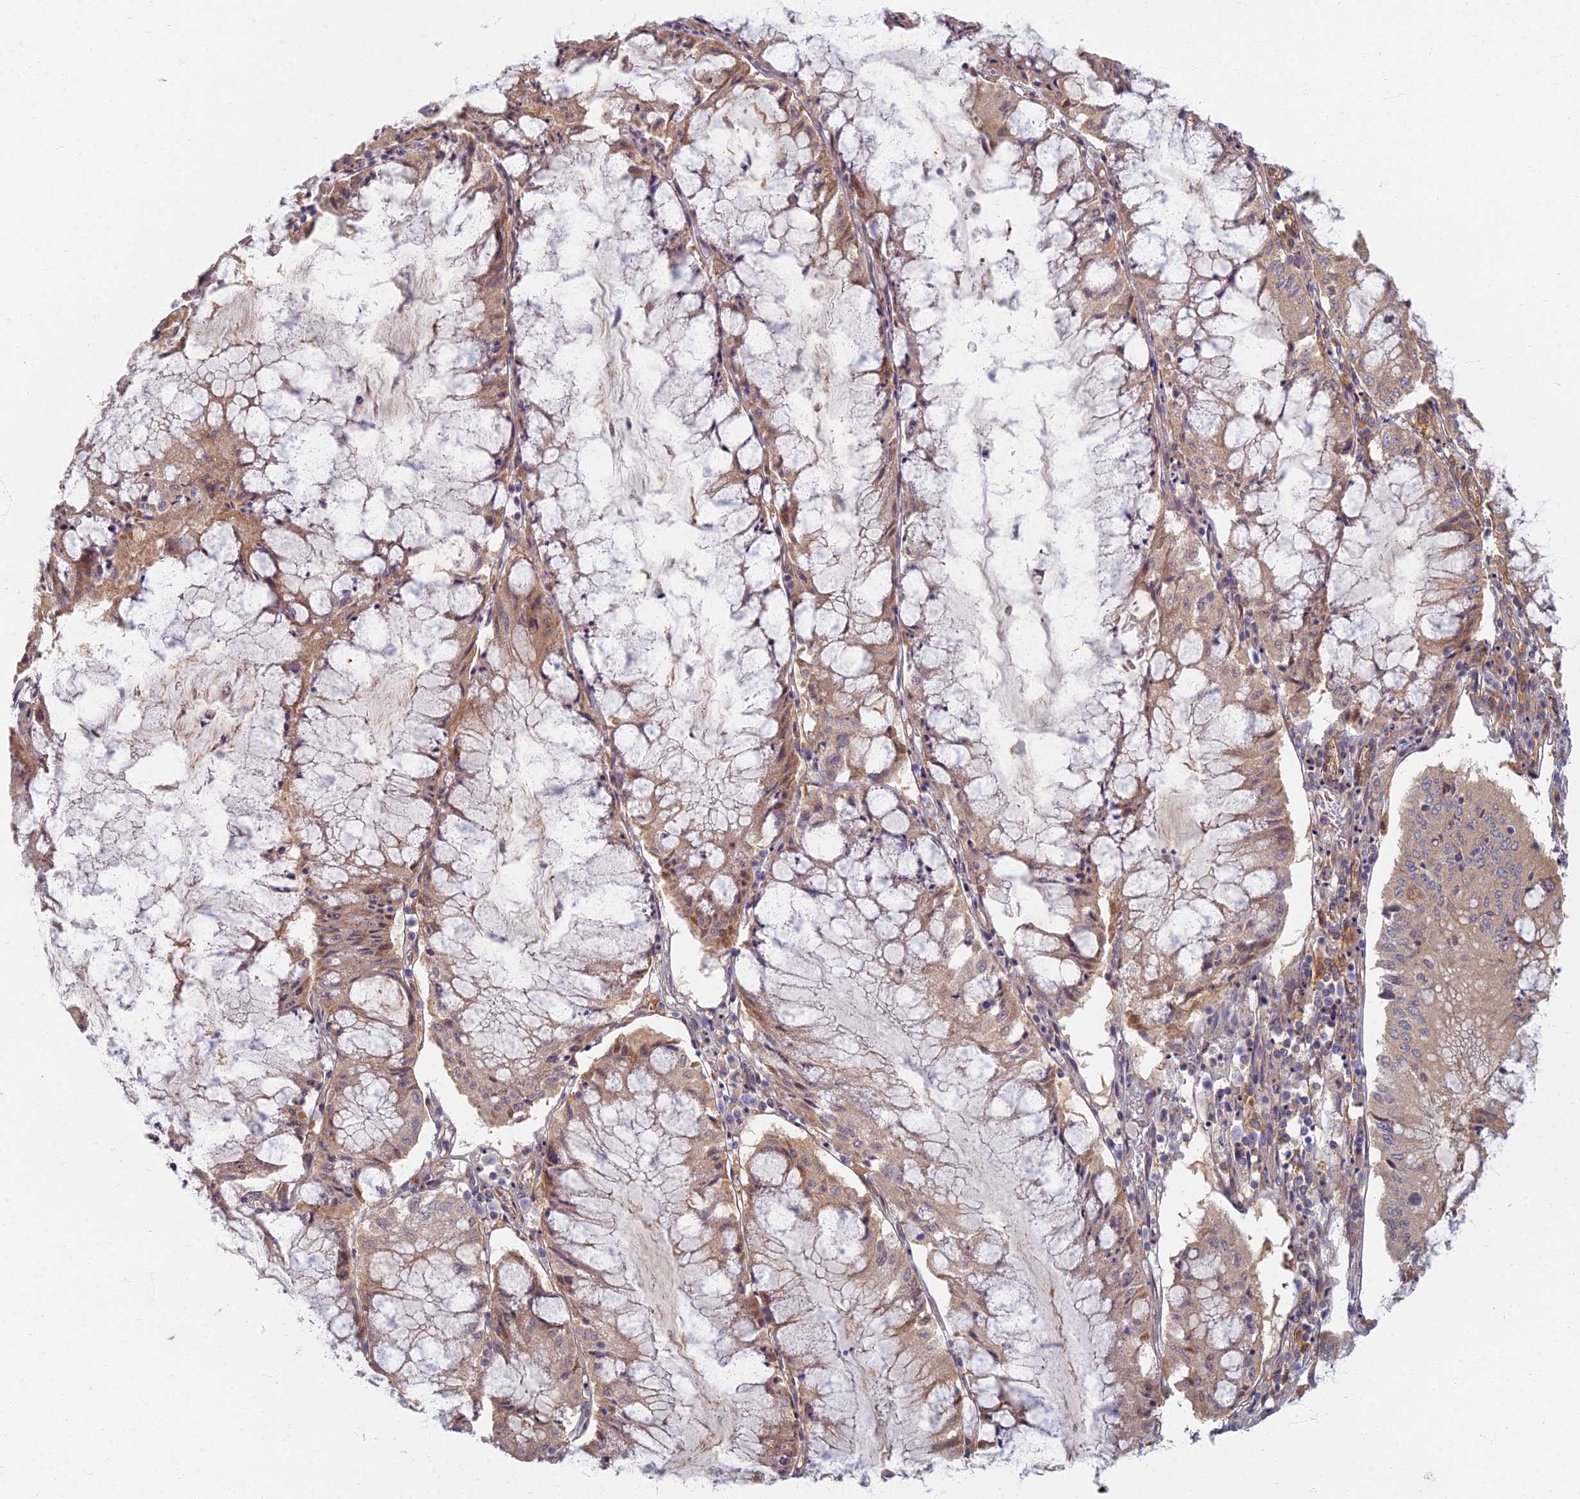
{"staining": {"intensity": "weak", "quantity": ">75%", "location": "cytoplasmic/membranous"}, "tissue": "pancreatic cancer", "cell_type": "Tumor cells", "image_type": "cancer", "snomed": [{"axis": "morphology", "description": "Adenocarcinoma, NOS"}, {"axis": "topography", "description": "Pancreas"}], "caption": "High-magnification brightfield microscopy of pancreatic adenocarcinoma stained with DAB (brown) and counterstained with hematoxylin (blue). tumor cells exhibit weak cytoplasmic/membranous expression is appreciated in about>75% of cells. The protein of interest is shown in brown color, while the nuclei are stained blue.", "gene": "RBSN", "patient": {"sex": "female", "age": 50}}